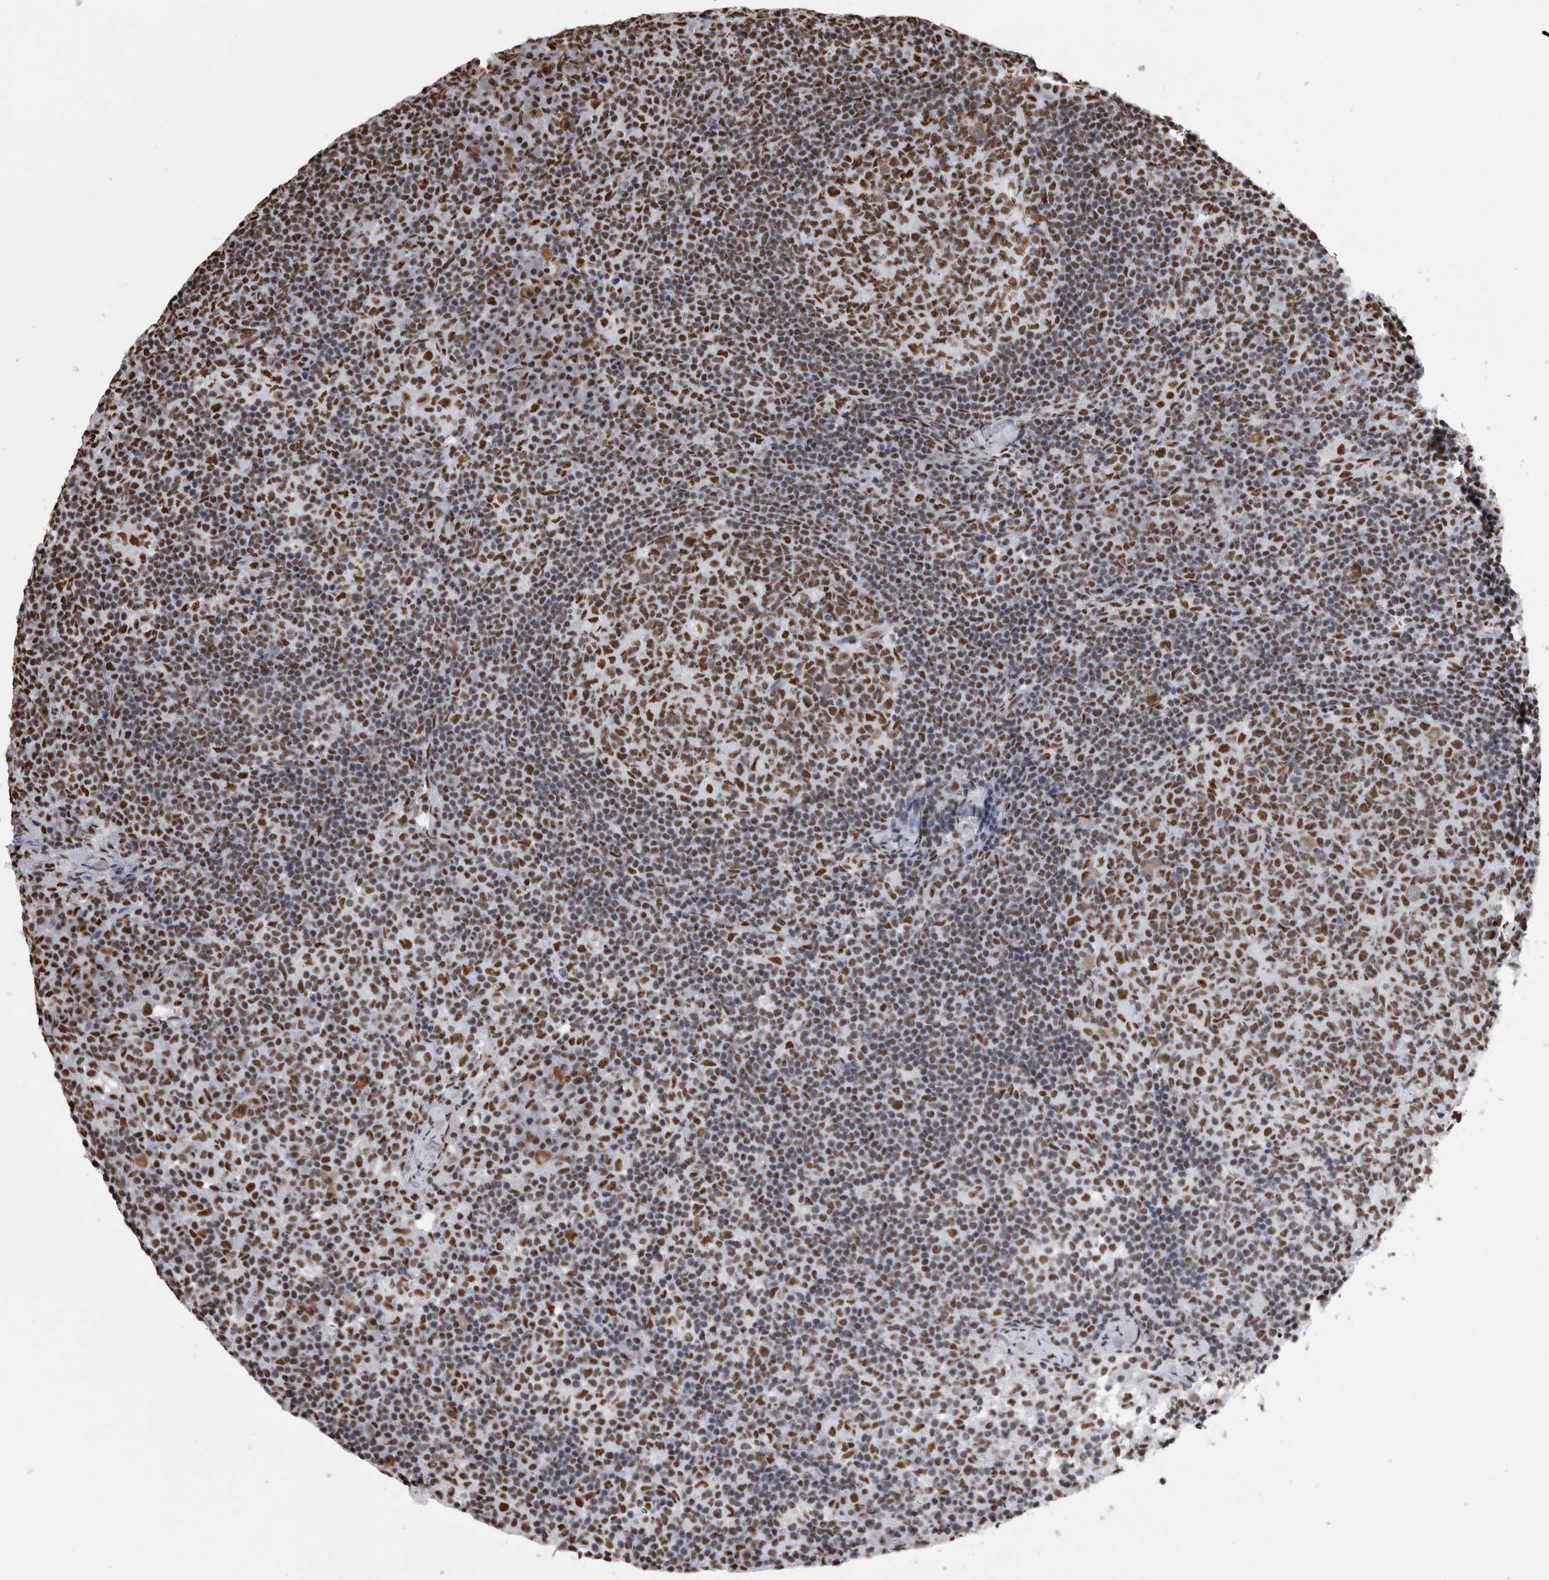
{"staining": {"intensity": "strong", "quantity": ">75%", "location": "nuclear"}, "tissue": "lymph node", "cell_type": "Germinal center cells", "image_type": "normal", "snomed": [{"axis": "morphology", "description": "Normal tissue, NOS"}, {"axis": "morphology", "description": "Inflammation, NOS"}, {"axis": "topography", "description": "Lymph node"}], "caption": "This image displays unremarkable lymph node stained with immunohistochemistry to label a protein in brown. The nuclear of germinal center cells show strong positivity for the protein. Nuclei are counter-stained blue.", "gene": "ALPK3", "patient": {"sex": "male", "age": 55}}